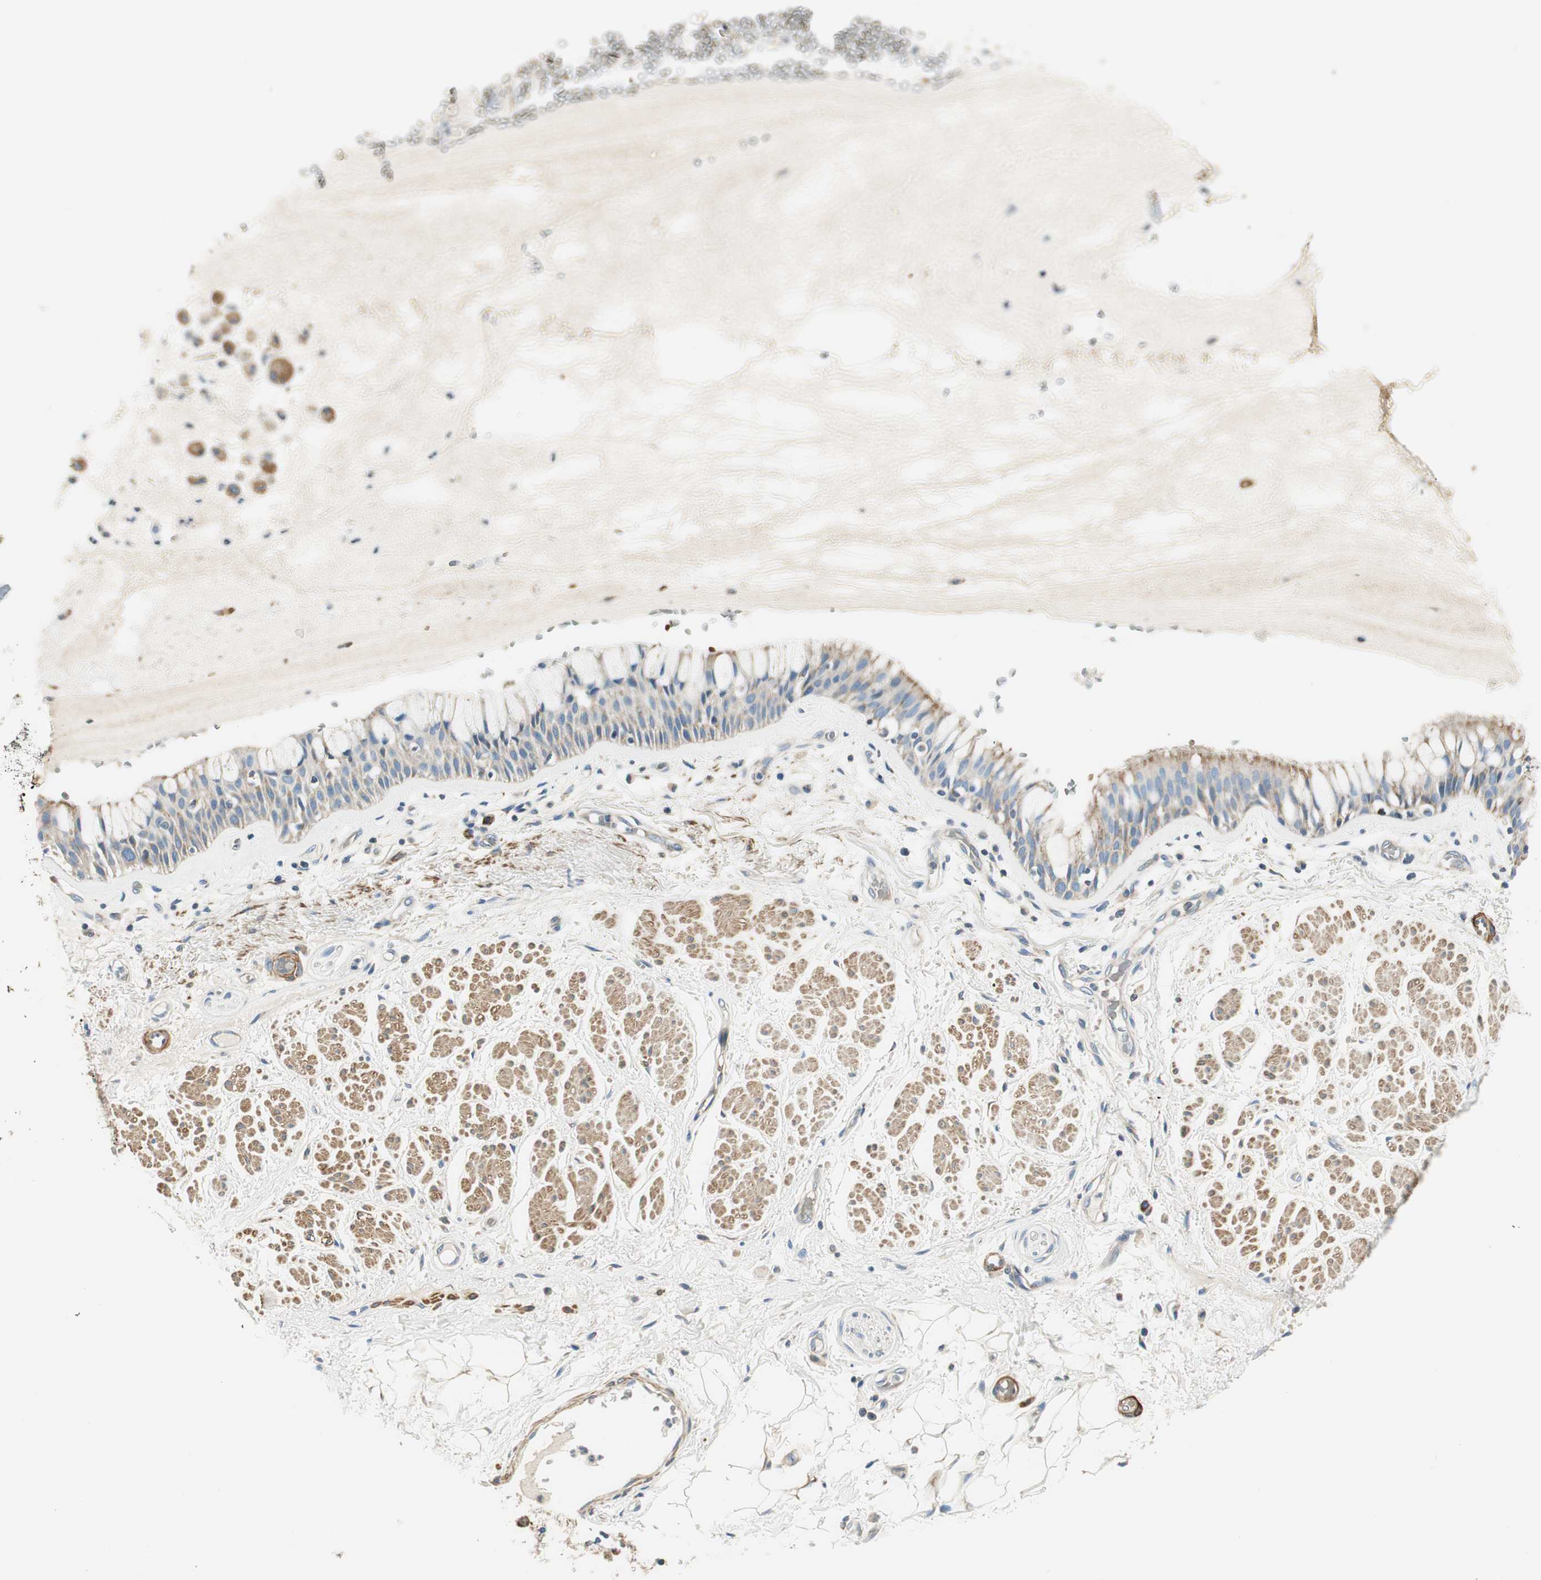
{"staining": {"intensity": "moderate", "quantity": "<25%", "location": "cytoplasmic/membranous"}, "tissue": "bronchus", "cell_type": "Respiratory epithelial cells", "image_type": "normal", "snomed": [{"axis": "morphology", "description": "Normal tissue, NOS"}, {"axis": "topography", "description": "Bronchus"}], "caption": "A photomicrograph of bronchus stained for a protein displays moderate cytoplasmic/membranous brown staining in respiratory epithelial cells. (IHC, brightfield microscopy, high magnification).", "gene": "RORB", "patient": {"sex": "male", "age": 66}}